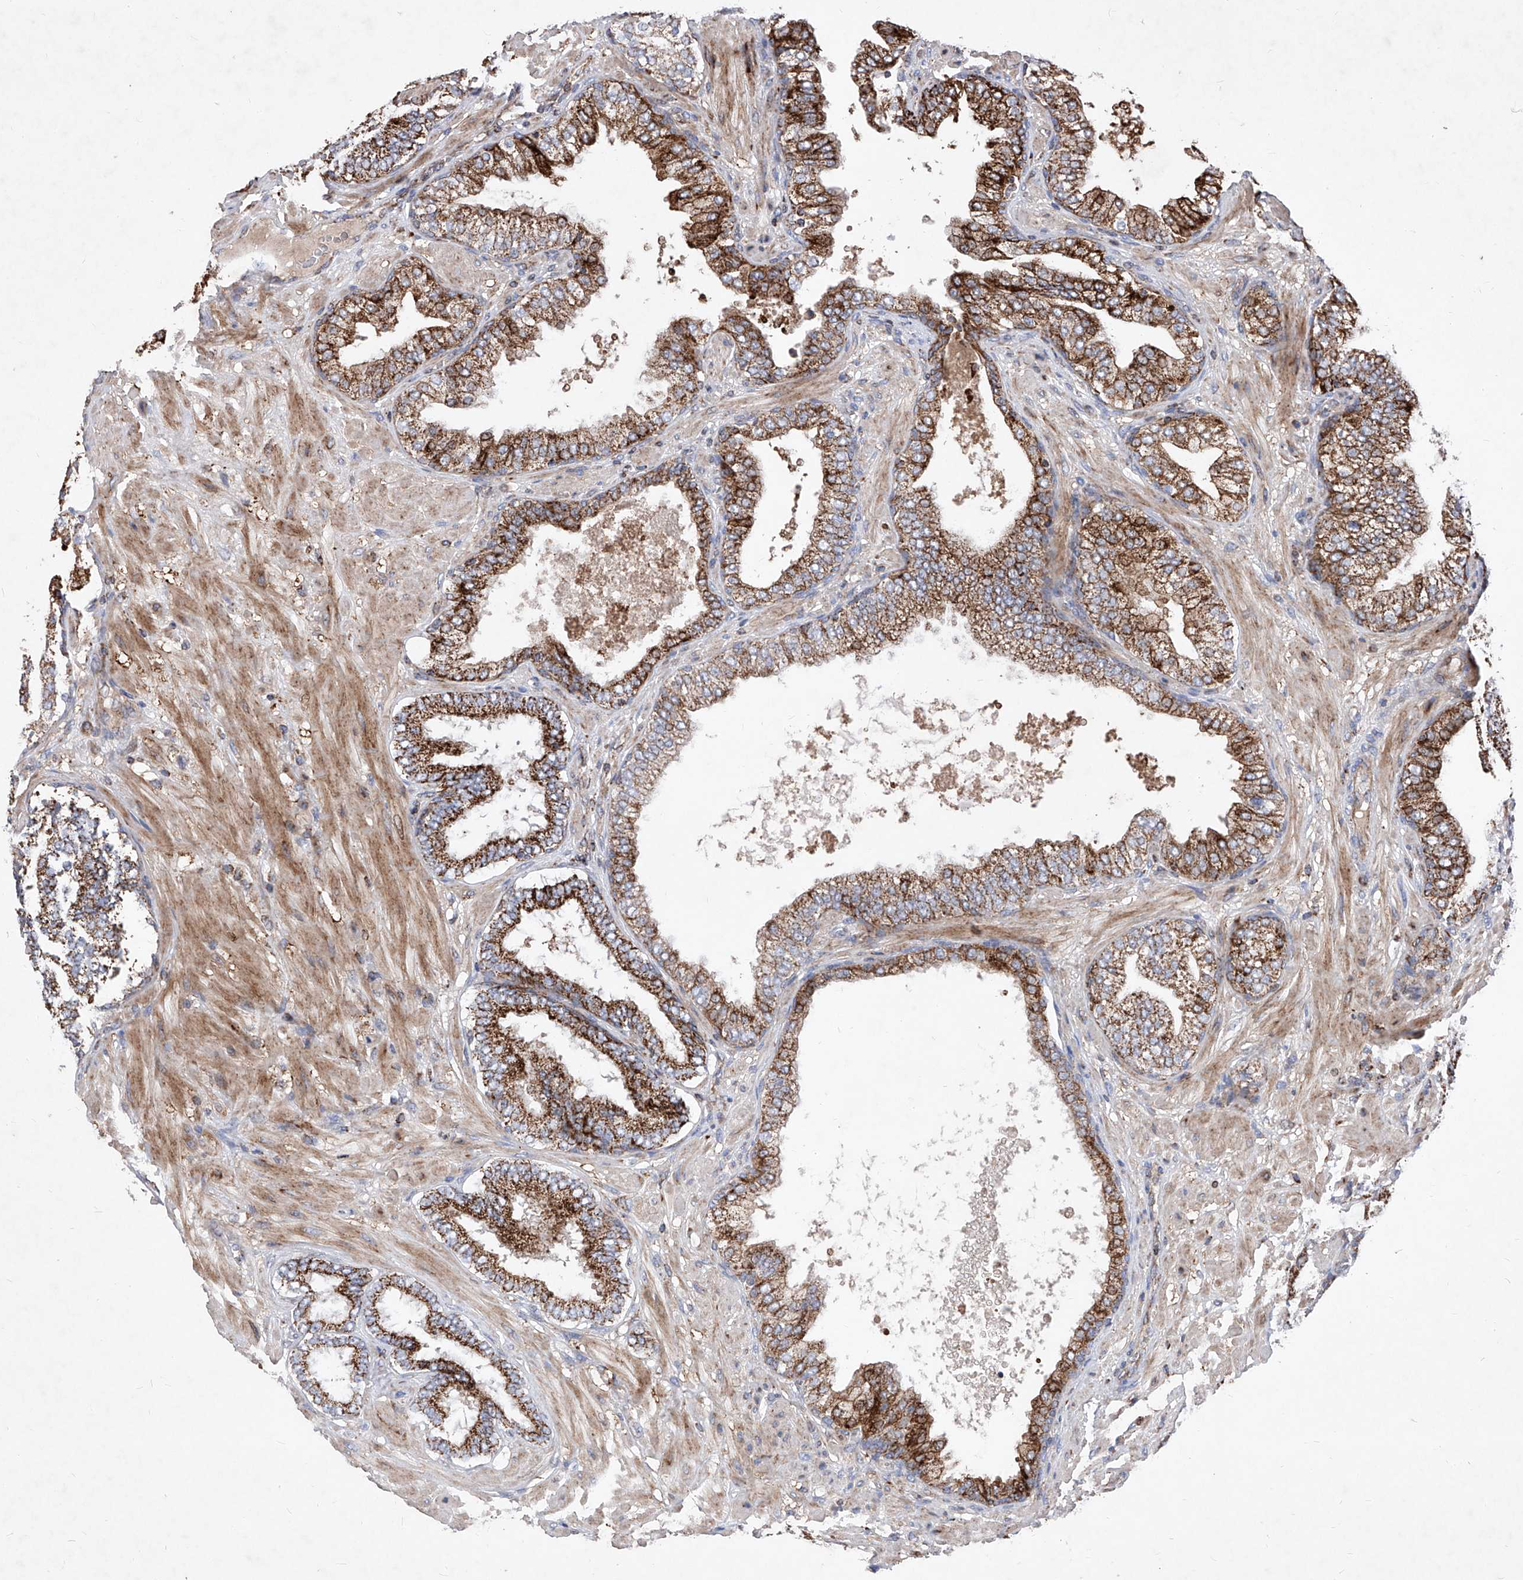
{"staining": {"intensity": "strong", "quantity": ">75%", "location": "cytoplasmic/membranous"}, "tissue": "prostate cancer", "cell_type": "Tumor cells", "image_type": "cancer", "snomed": [{"axis": "morphology", "description": "Adenocarcinoma, High grade"}, {"axis": "topography", "description": "Prostate"}], "caption": "Immunohistochemistry (IHC) image of human prostate high-grade adenocarcinoma stained for a protein (brown), which reveals high levels of strong cytoplasmic/membranous expression in about >75% of tumor cells.", "gene": "SEMA6A", "patient": {"sex": "male", "age": 59}}